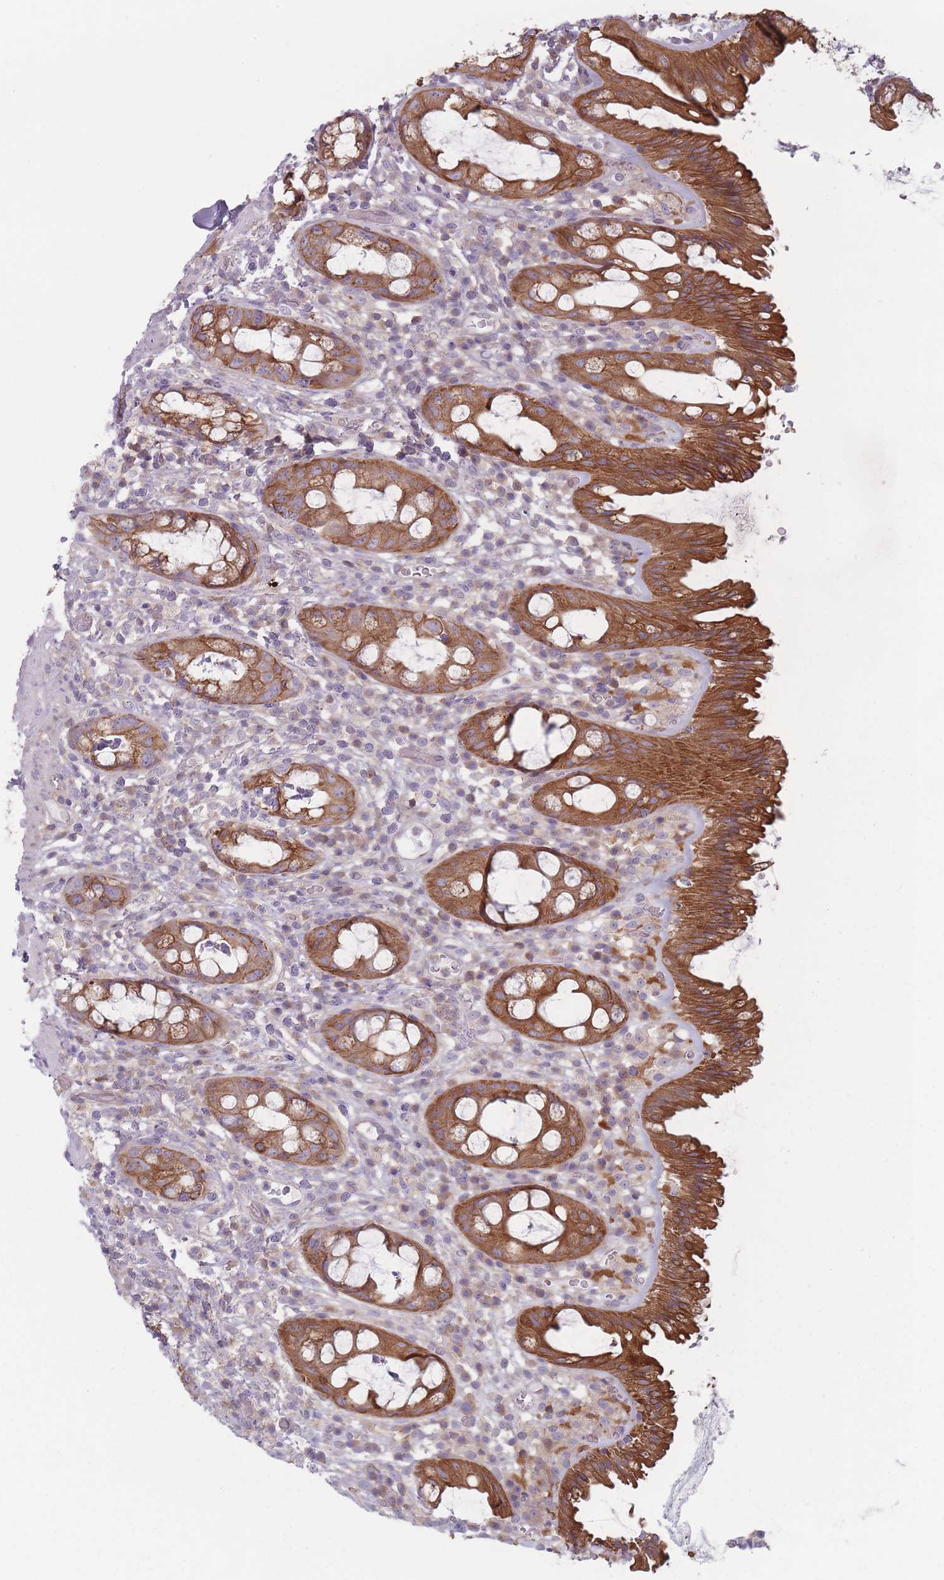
{"staining": {"intensity": "strong", "quantity": ">75%", "location": "cytoplasmic/membranous"}, "tissue": "rectum", "cell_type": "Glandular cells", "image_type": "normal", "snomed": [{"axis": "morphology", "description": "Normal tissue, NOS"}, {"axis": "topography", "description": "Rectum"}], "caption": "An immunohistochemistry histopathology image of normal tissue is shown. Protein staining in brown highlights strong cytoplasmic/membranous positivity in rectum within glandular cells. The staining was performed using DAB, with brown indicating positive protein expression. Nuclei are stained blue with hematoxylin.", "gene": "HSBP1L1", "patient": {"sex": "female", "age": 57}}